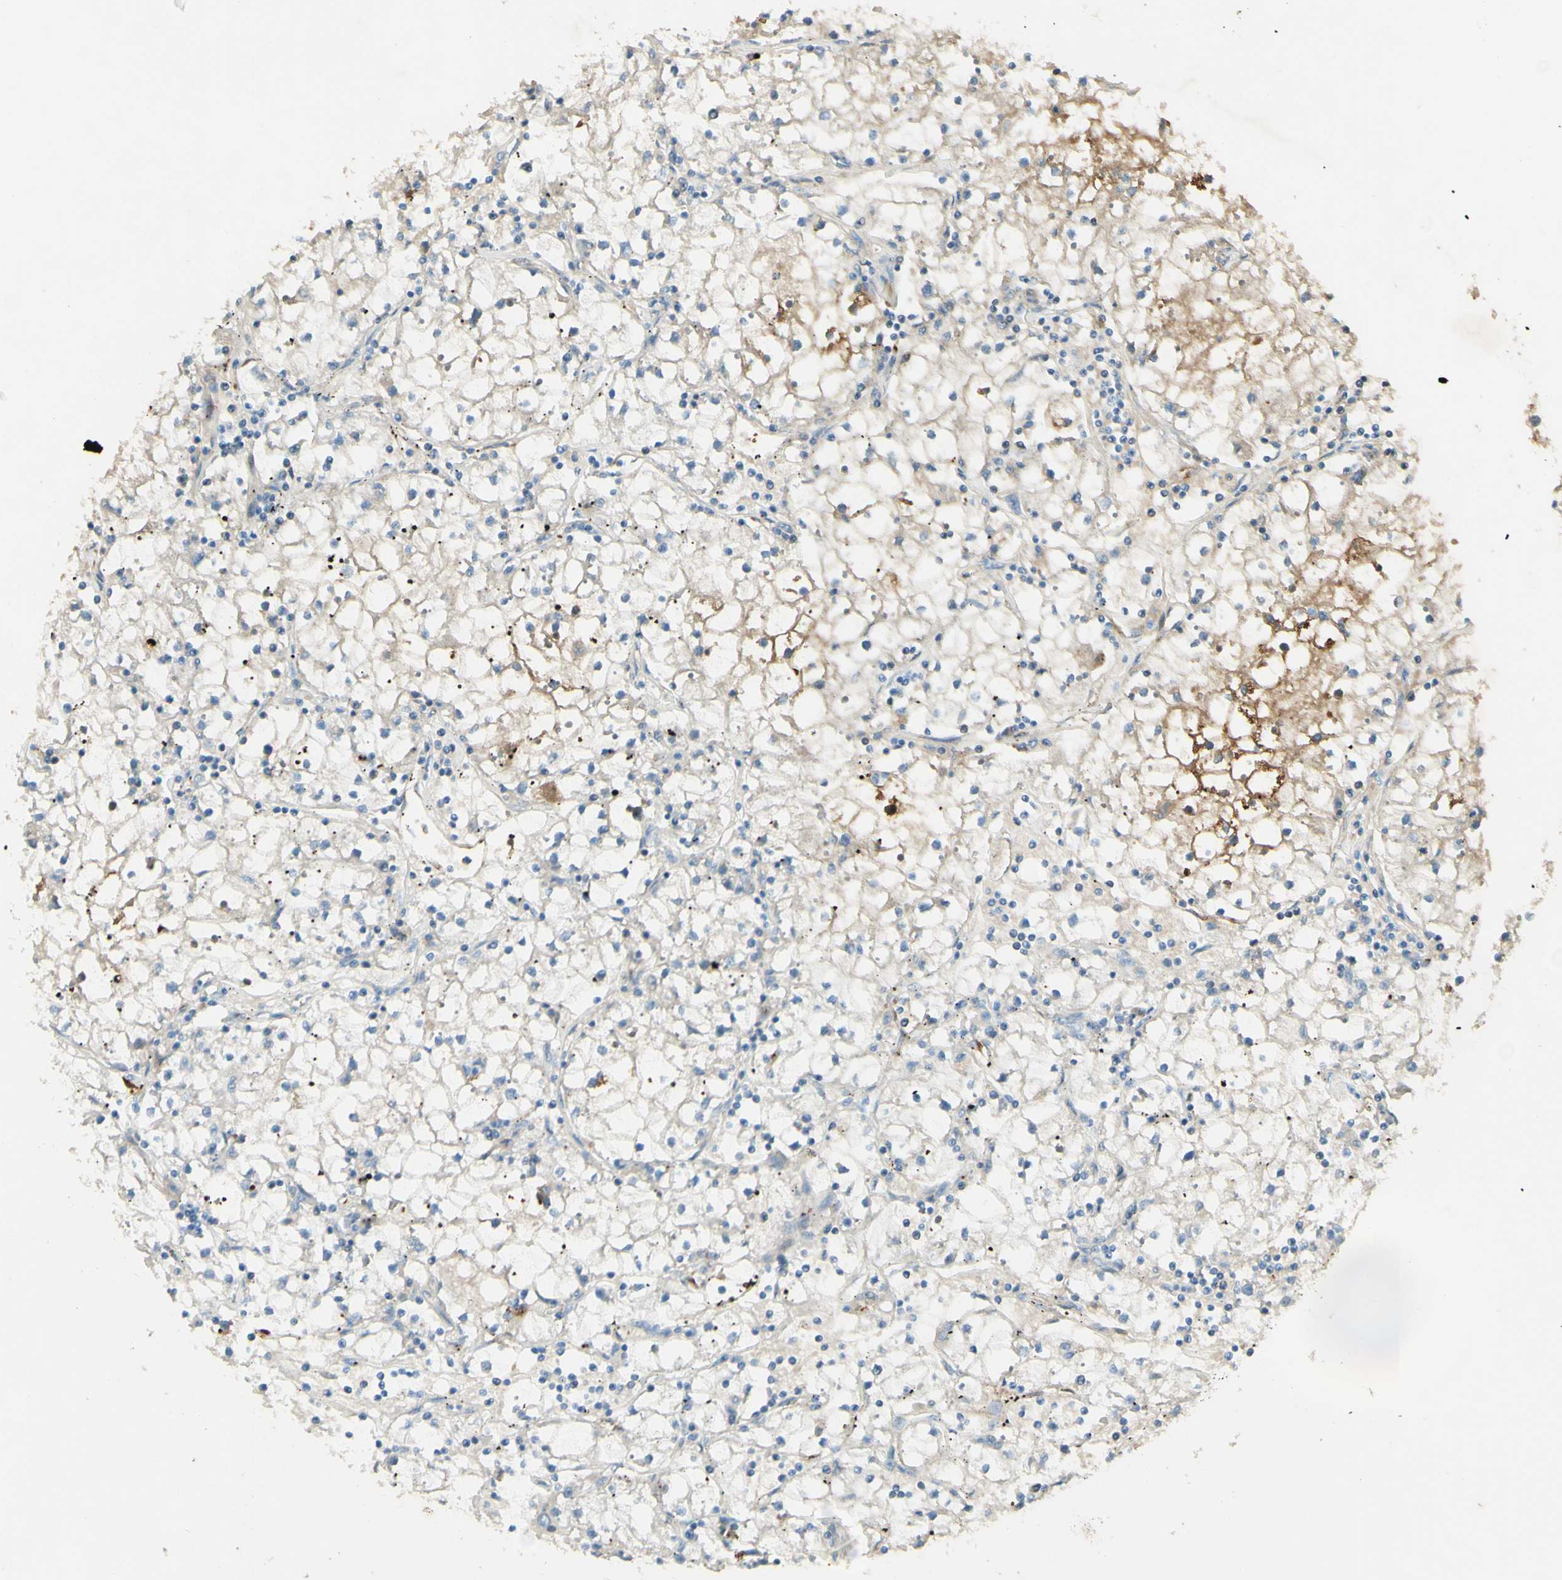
{"staining": {"intensity": "weak", "quantity": "<25%", "location": "cytoplasmic/membranous"}, "tissue": "renal cancer", "cell_type": "Tumor cells", "image_type": "cancer", "snomed": [{"axis": "morphology", "description": "Adenocarcinoma, NOS"}, {"axis": "topography", "description": "Kidney"}], "caption": "There is no significant staining in tumor cells of renal adenocarcinoma.", "gene": "GAN", "patient": {"sex": "male", "age": 56}}